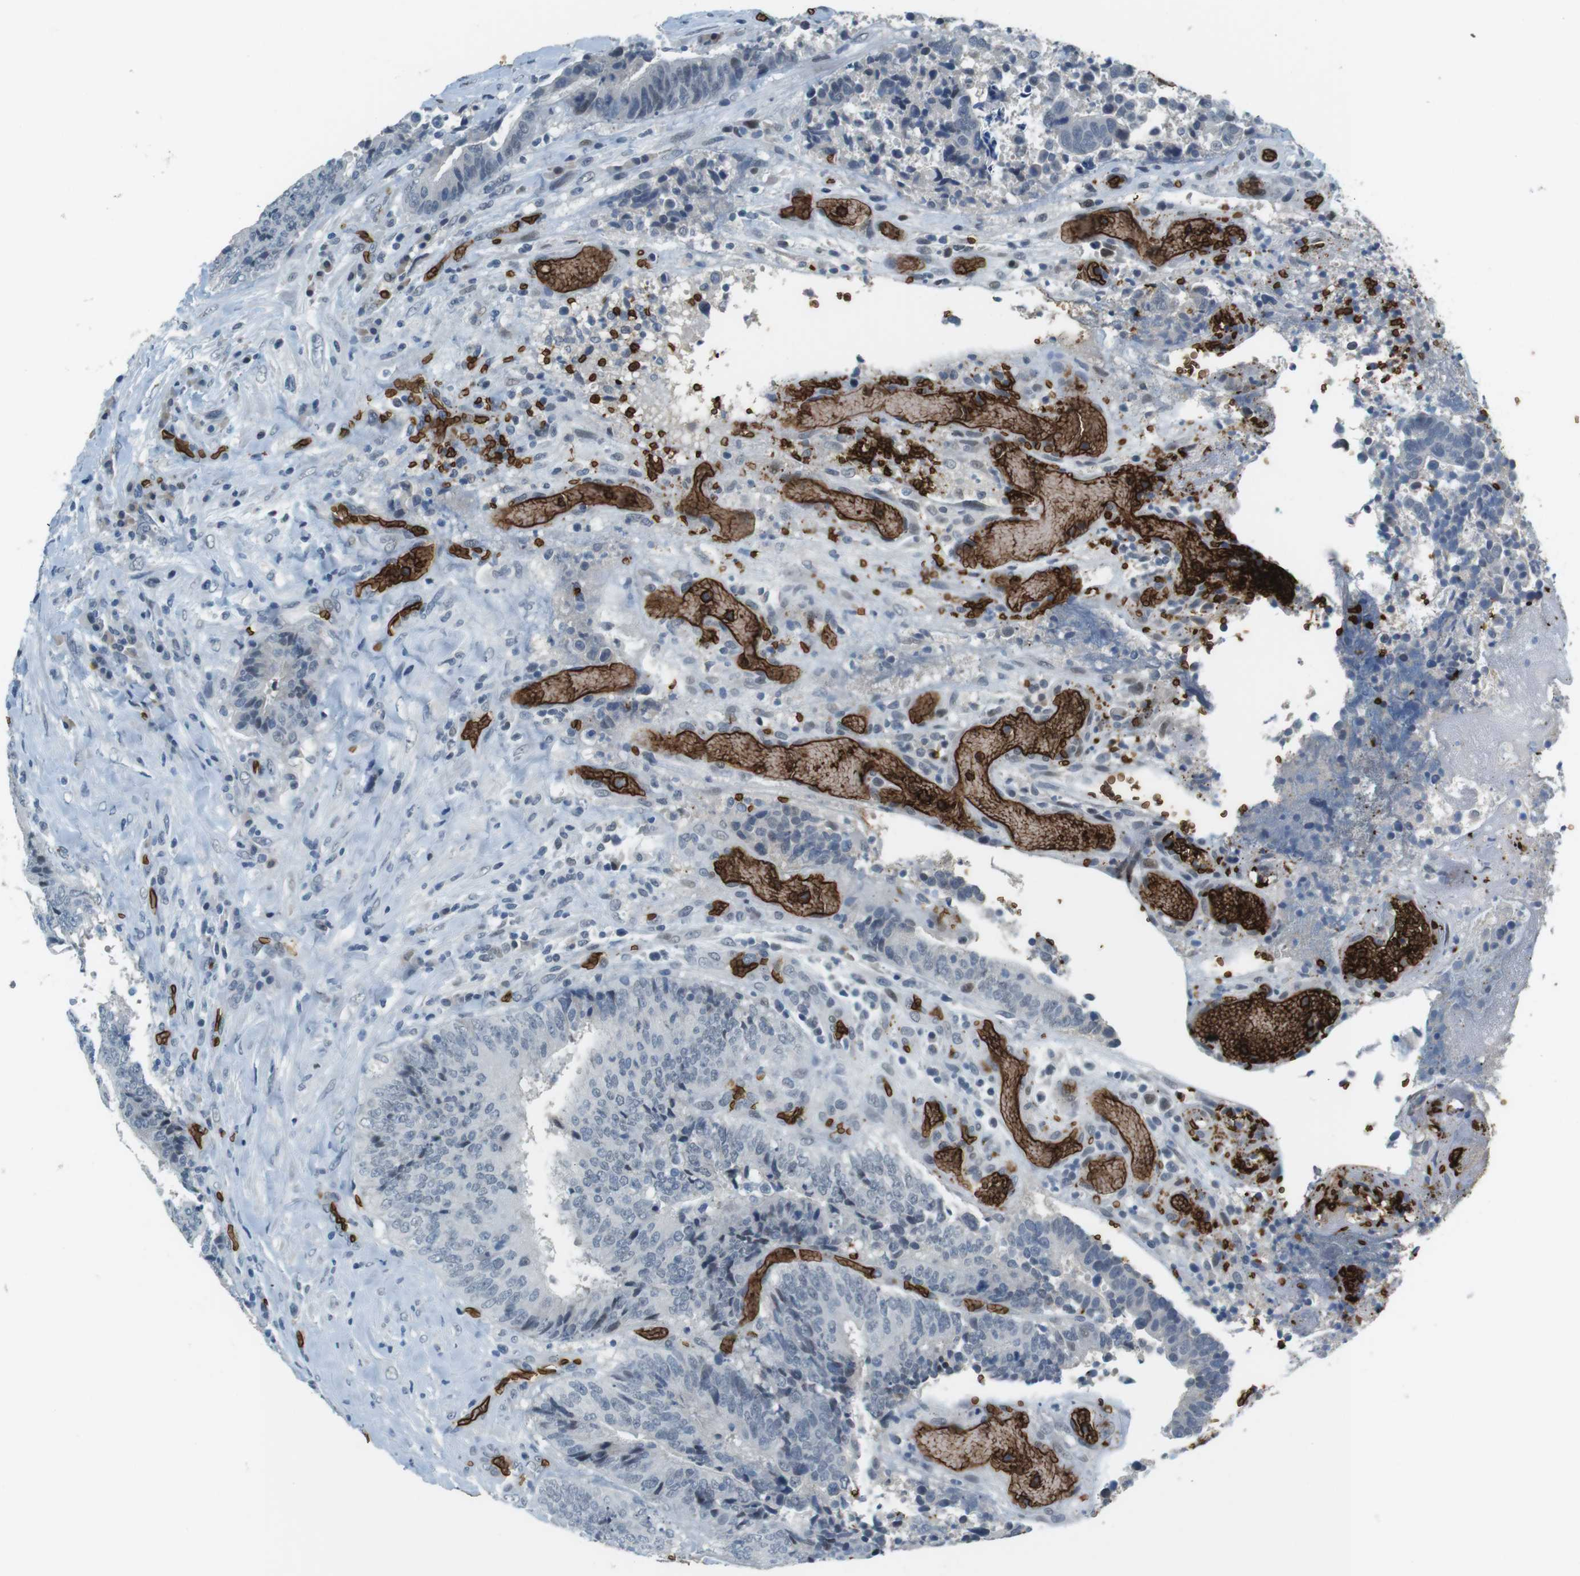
{"staining": {"intensity": "negative", "quantity": "none", "location": "none"}, "tissue": "colorectal cancer", "cell_type": "Tumor cells", "image_type": "cancer", "snomed": [{"axis": "morphology", "description": "Adenocarcinoma, NOS"}, {"axis": "topography", "description": "Rectum"}], "caption": "IHC of human colorectal cancer (adenocarcinoma) reveals no staining in tumor cells.", "gene": "SLC4A1", "patient": {"sex": "male", "age": 72}}